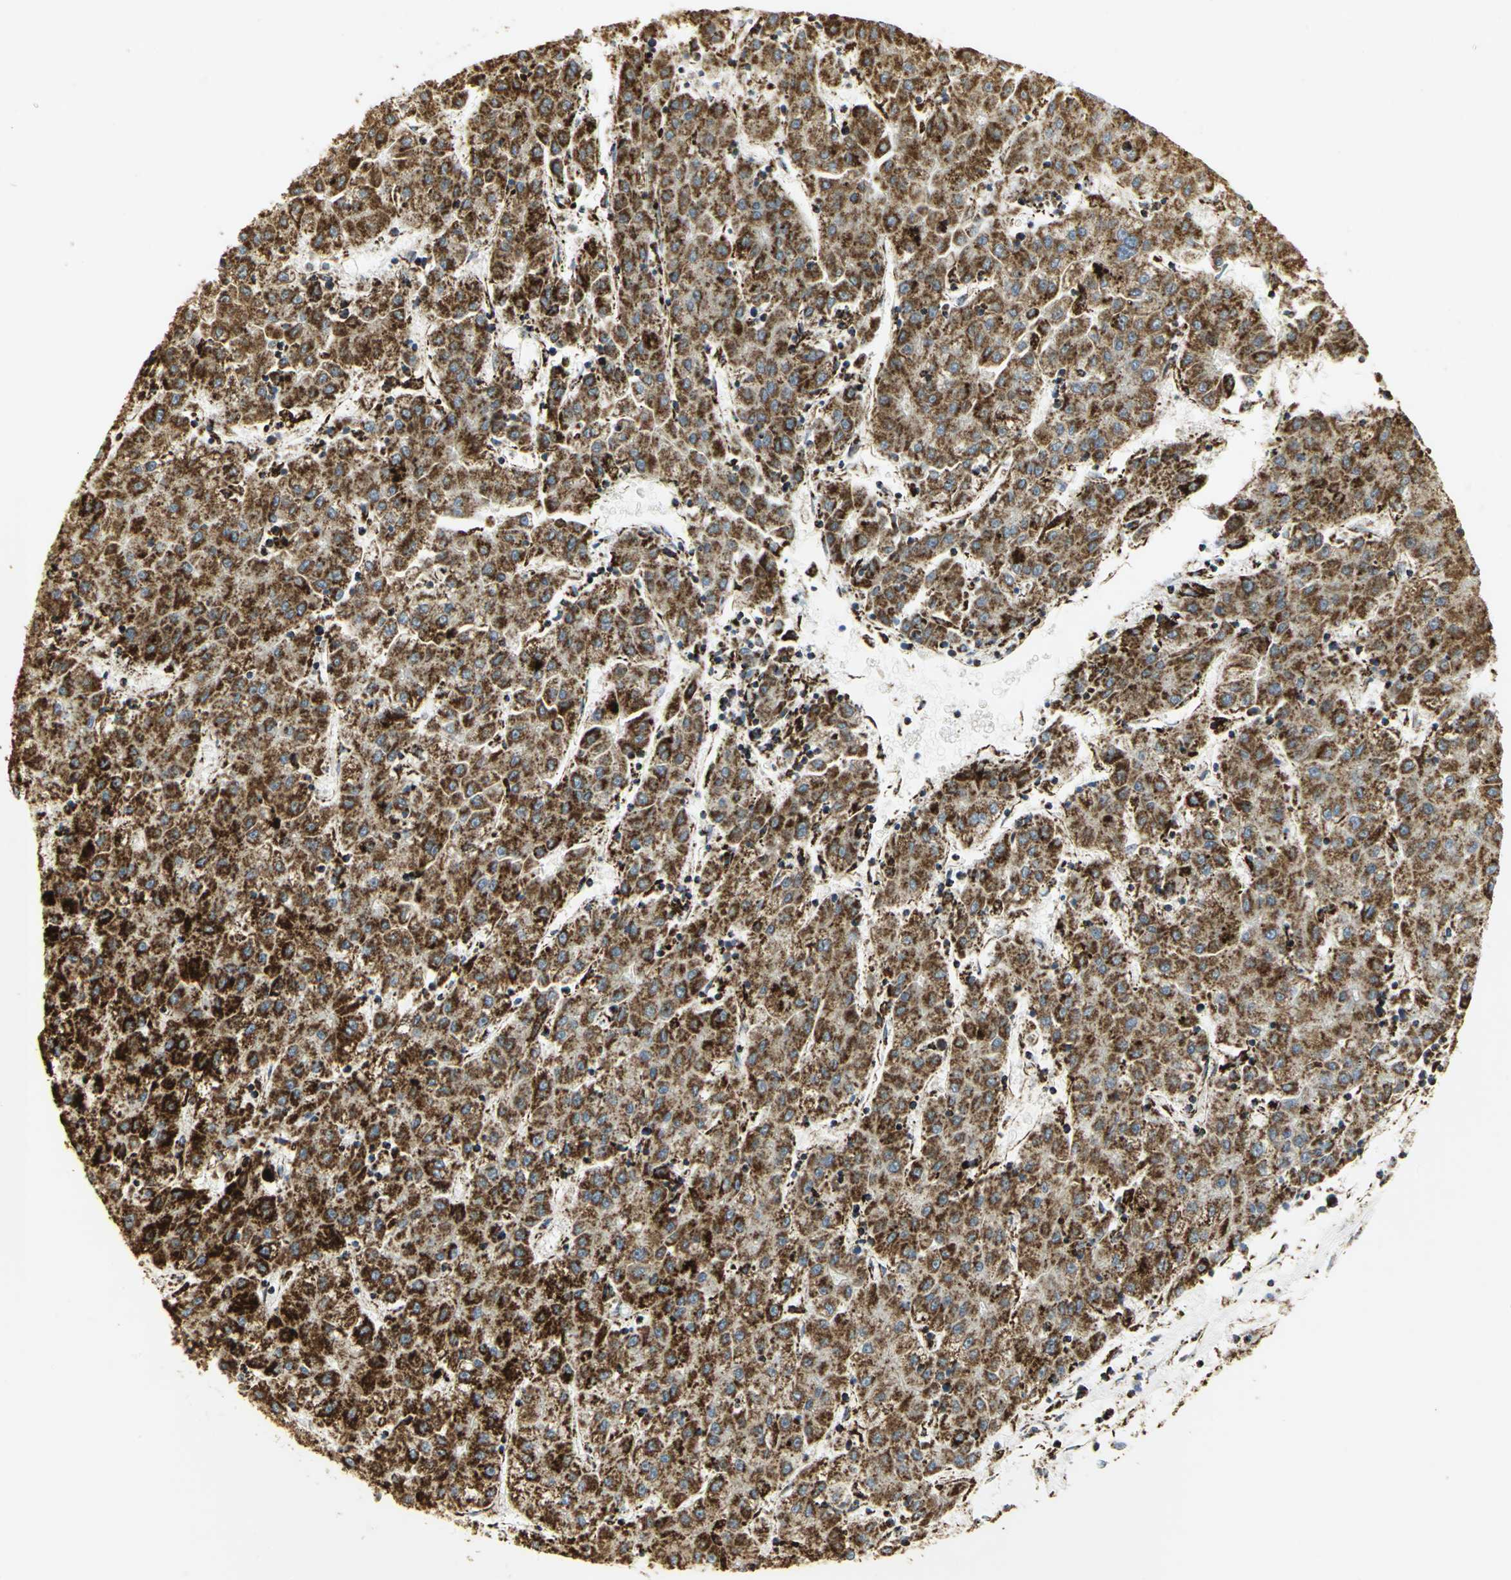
{"staining": {"intensity": "strong", "quantity": ">75%", "location": "cytoplasmic/membranous"}, "tissue": "liver cancer", "cell_type": "Tumor cells", "image_type": "cancer", "snomed": [{"axis": "morphology", "description": "Carcinoma, Hepatocellular, NOS"}, {"axis": "topography", "description": "Liver"}], "caption": "An immunohistochemistry micrograph of neoplastic tissue is shown. Protein staining in brown shows strong cytoplasmic/membranous positivity in hepatocellular carcinoma (liver) within tumor cells.", "gene": "VDAC1", "patient": {"sex": "male", "age": 72}}